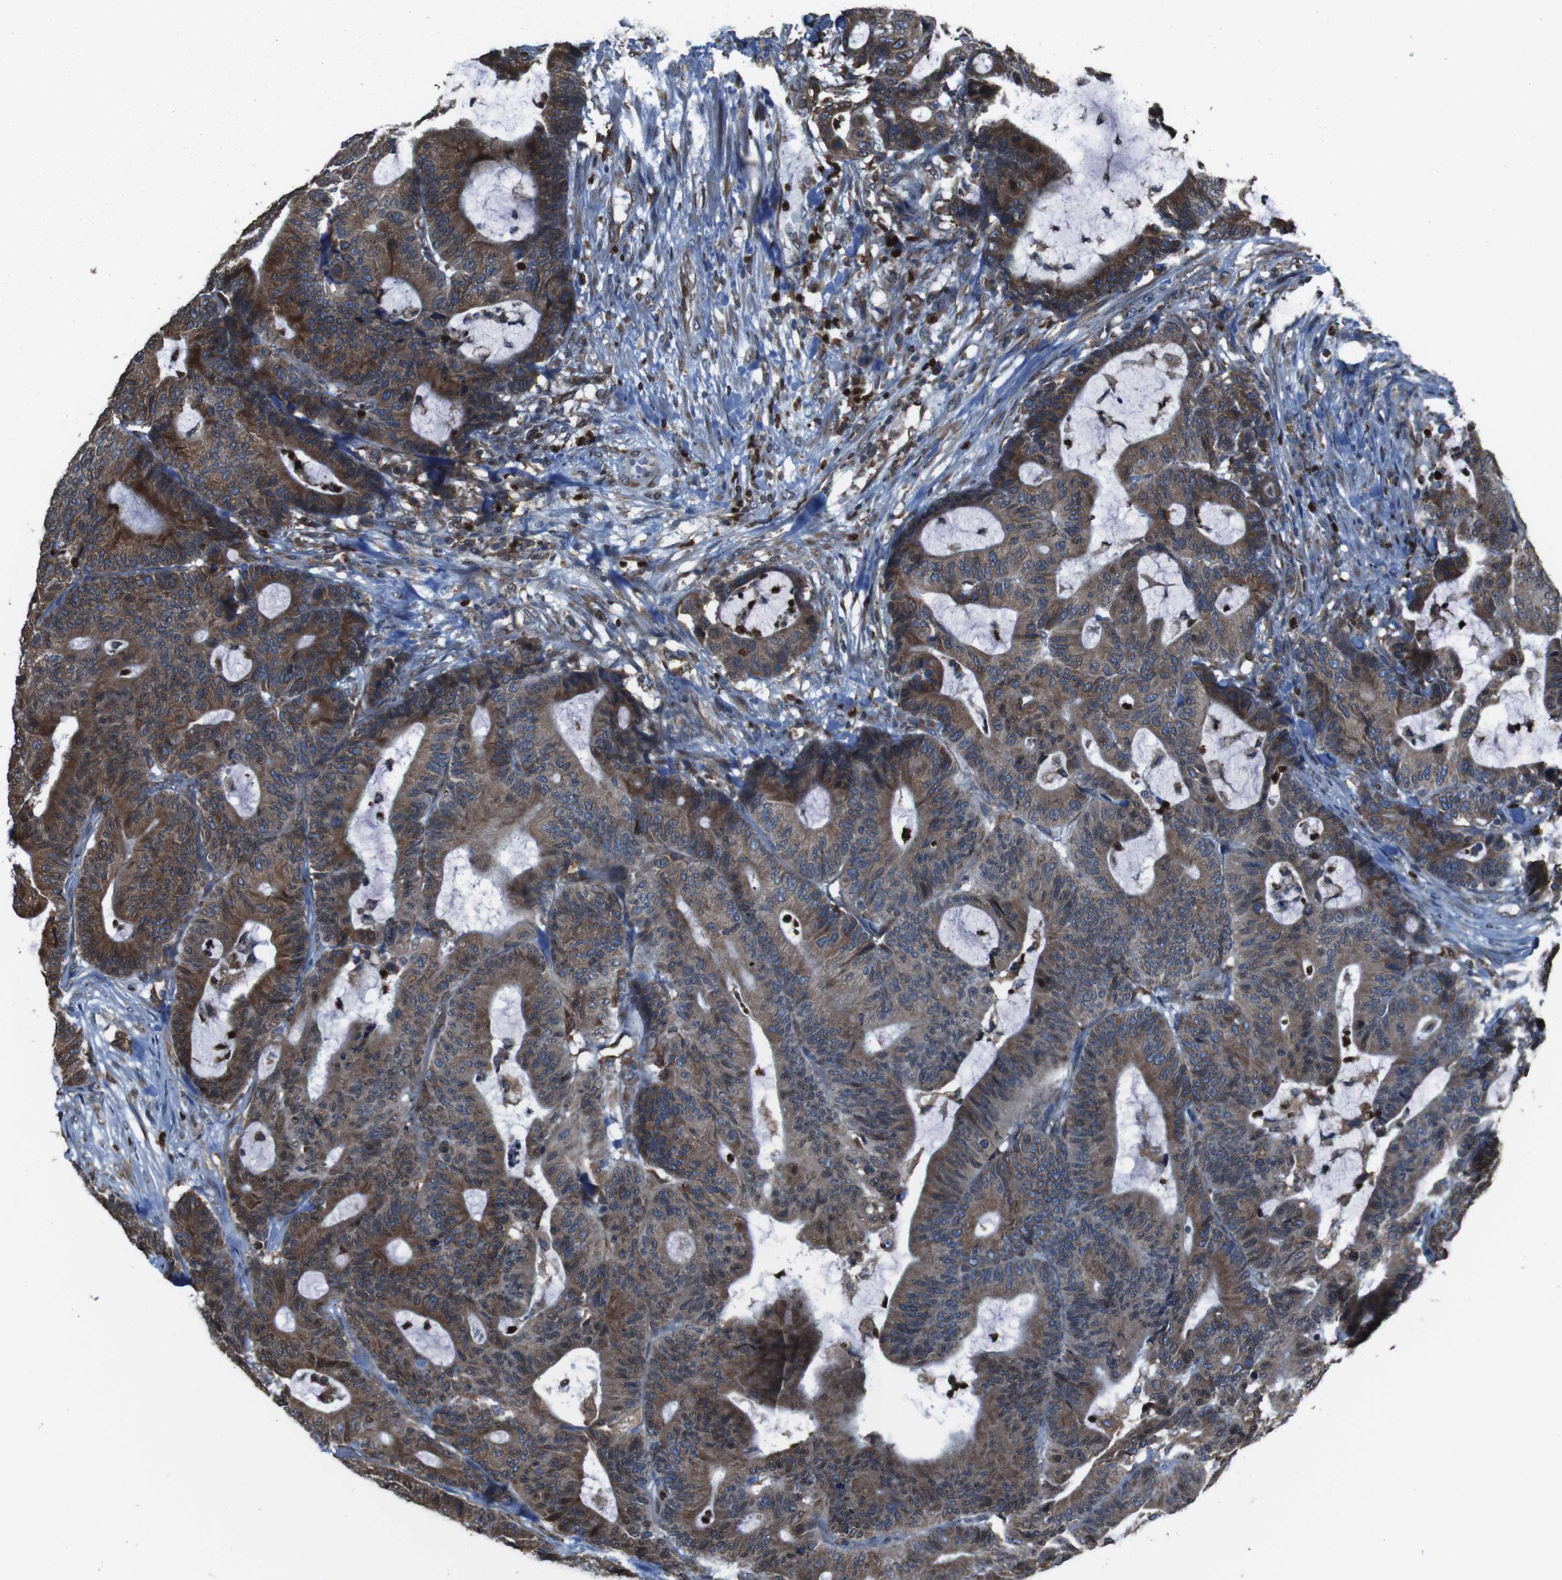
{"staining": {"intensity": "strong", "quantity": ">75%", "location": "cytoplasmic/membranous"}, "tissue": "colorectal cancer", "cell_type": "Tumor cells", "image_type": "cancer", "snomed": [{"axis": "morphology", "description": "Adenocarcinoma, NOS"}, {"axis": "topography", "description": "Colon"}], "caption": "A brown stain shows strong cytoplasmic/membranous staining of a protein in adenocarcinoma (colorectal) tumor cells. Nuclei are stained in blue.", "gene": "APMAP", "patient": {"sex": "female", "age": 84}}